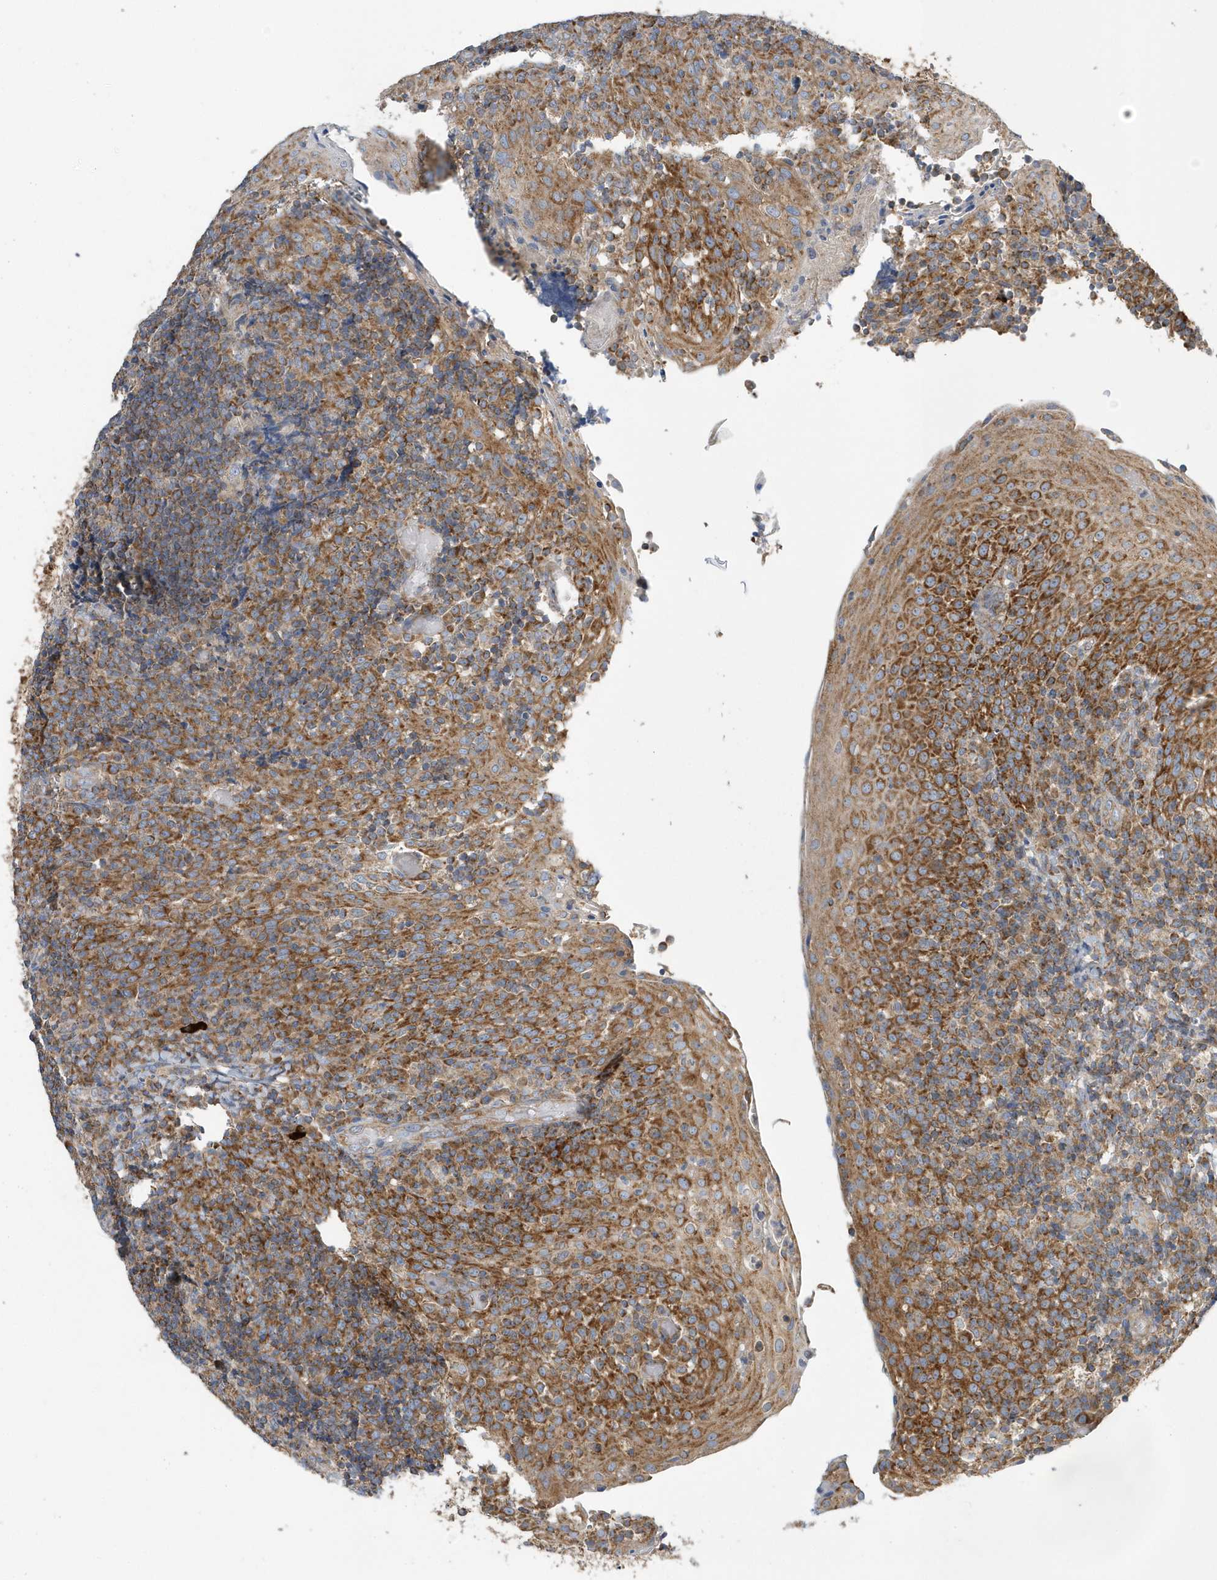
{"staining": {"intensity": "moderate", "quantity": ">75%", "location": "cytoplasmic/membranous"}, "tissue": "tonsil", "cell_type": "Germinal center cells", "image_type": "normal", "snomed": [{"axis": "morphology", "description": "Normal tissue, NOS"}, {"axis": "topography", "description": "Tonsil"}], "caption": "Immunohistochemical staining of benign human tonsil exhibits medium levels of moderate cytoplasmic/membranous staining in approximately >75% of germinal center cells.", "gene": "SPATA5", "patient": {"sex": "female", "age": 19}}